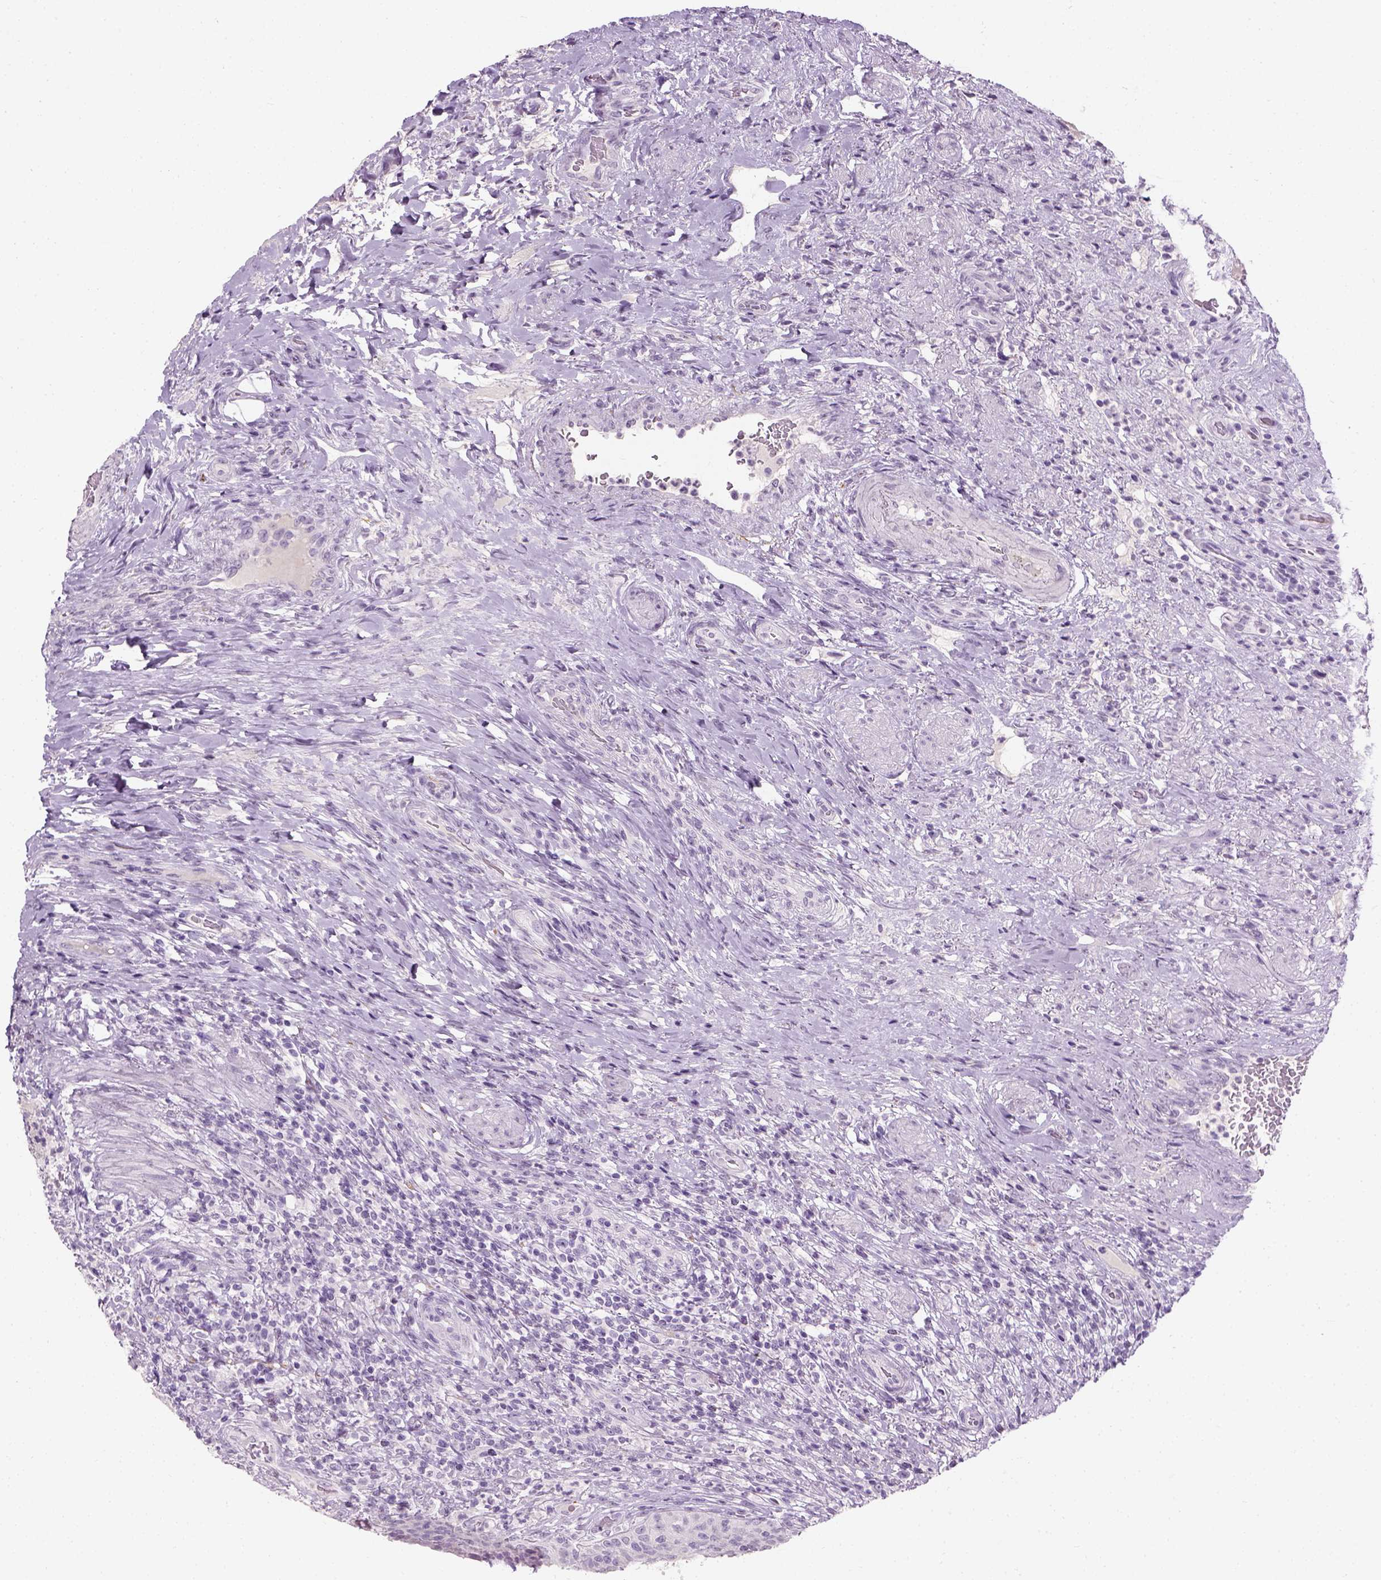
{"staining": {"intensity": "negative", "quantity": "none", "location": "none"}, "tissue": "urinary bladder", "cell_type": "Urothelial cells", "image_type": "normal", "snomed": [{"axis": "morphology", "description": "Normal tissue, NOS"}, {"axis": "topography", "description": "Urinary bladder"}, {"axis": "topography", "description": "Peripheral nerve tissue"}], "caption": "IHC of benign urinary bladder shows no expression in urothelial cells.", "gene": "TH", "patient": {"sex": "male", "age": 66}}